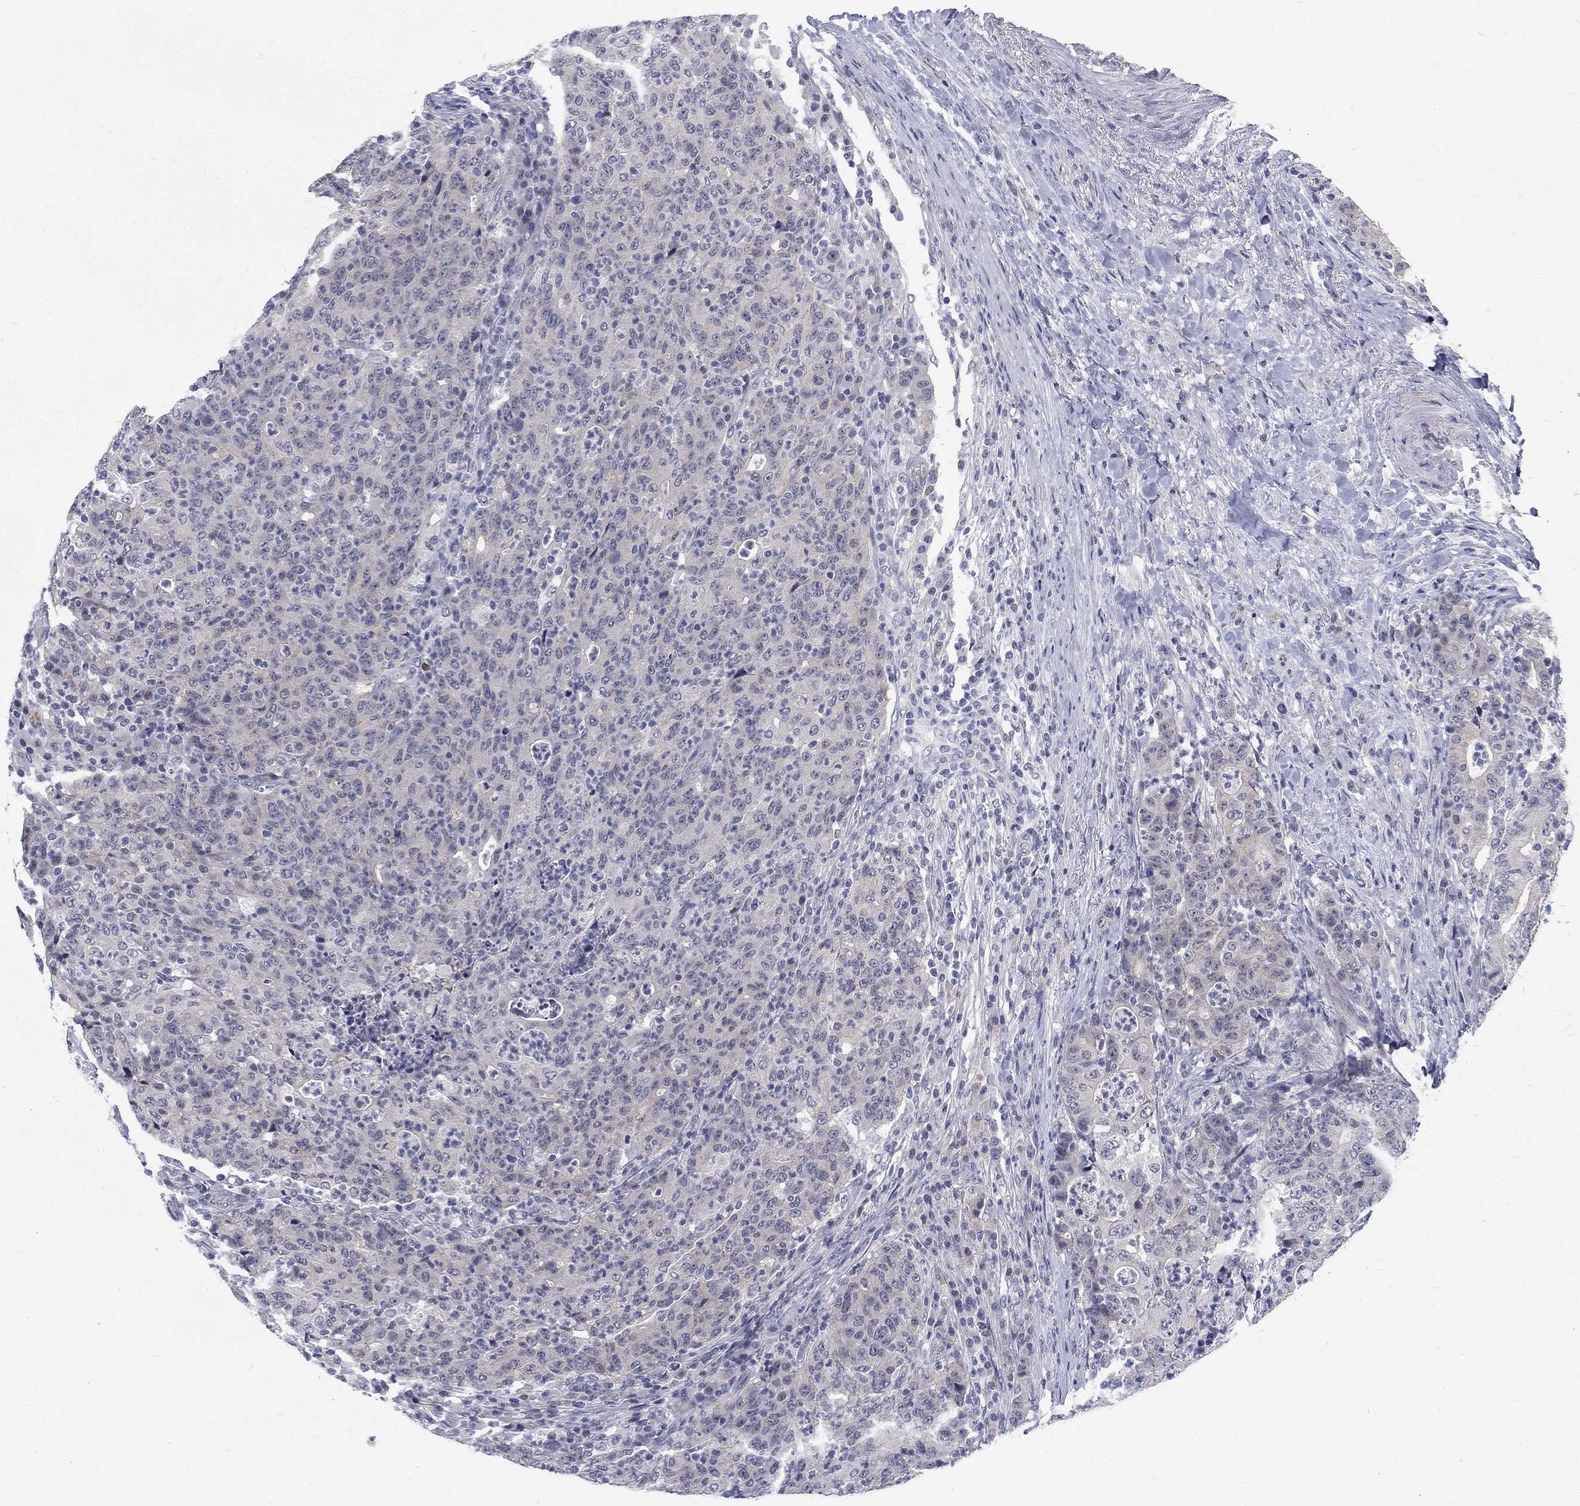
{"staining": {"intensity": "negative", "quantity": "none", "location": "none"}, "tissue": "colorectal cancer", "cell_type": "Tumor cells", "image_type": "cancer", "snomed": [{"axis": "morphology", "description": "Adenocarcinoma, NOS"}, {"axis": "topography", "description": "Colon"}], "caption": "Image shows no protein expression in tumor cells of colorectal adenocarcinoma tissue. (Stains: DAB IHC with hematoxylin counter stain, Microscopy: brightfield microscopy at high magnification).", "gene": "PHKA1", "patient": {"sex": "male", "age": 70}}